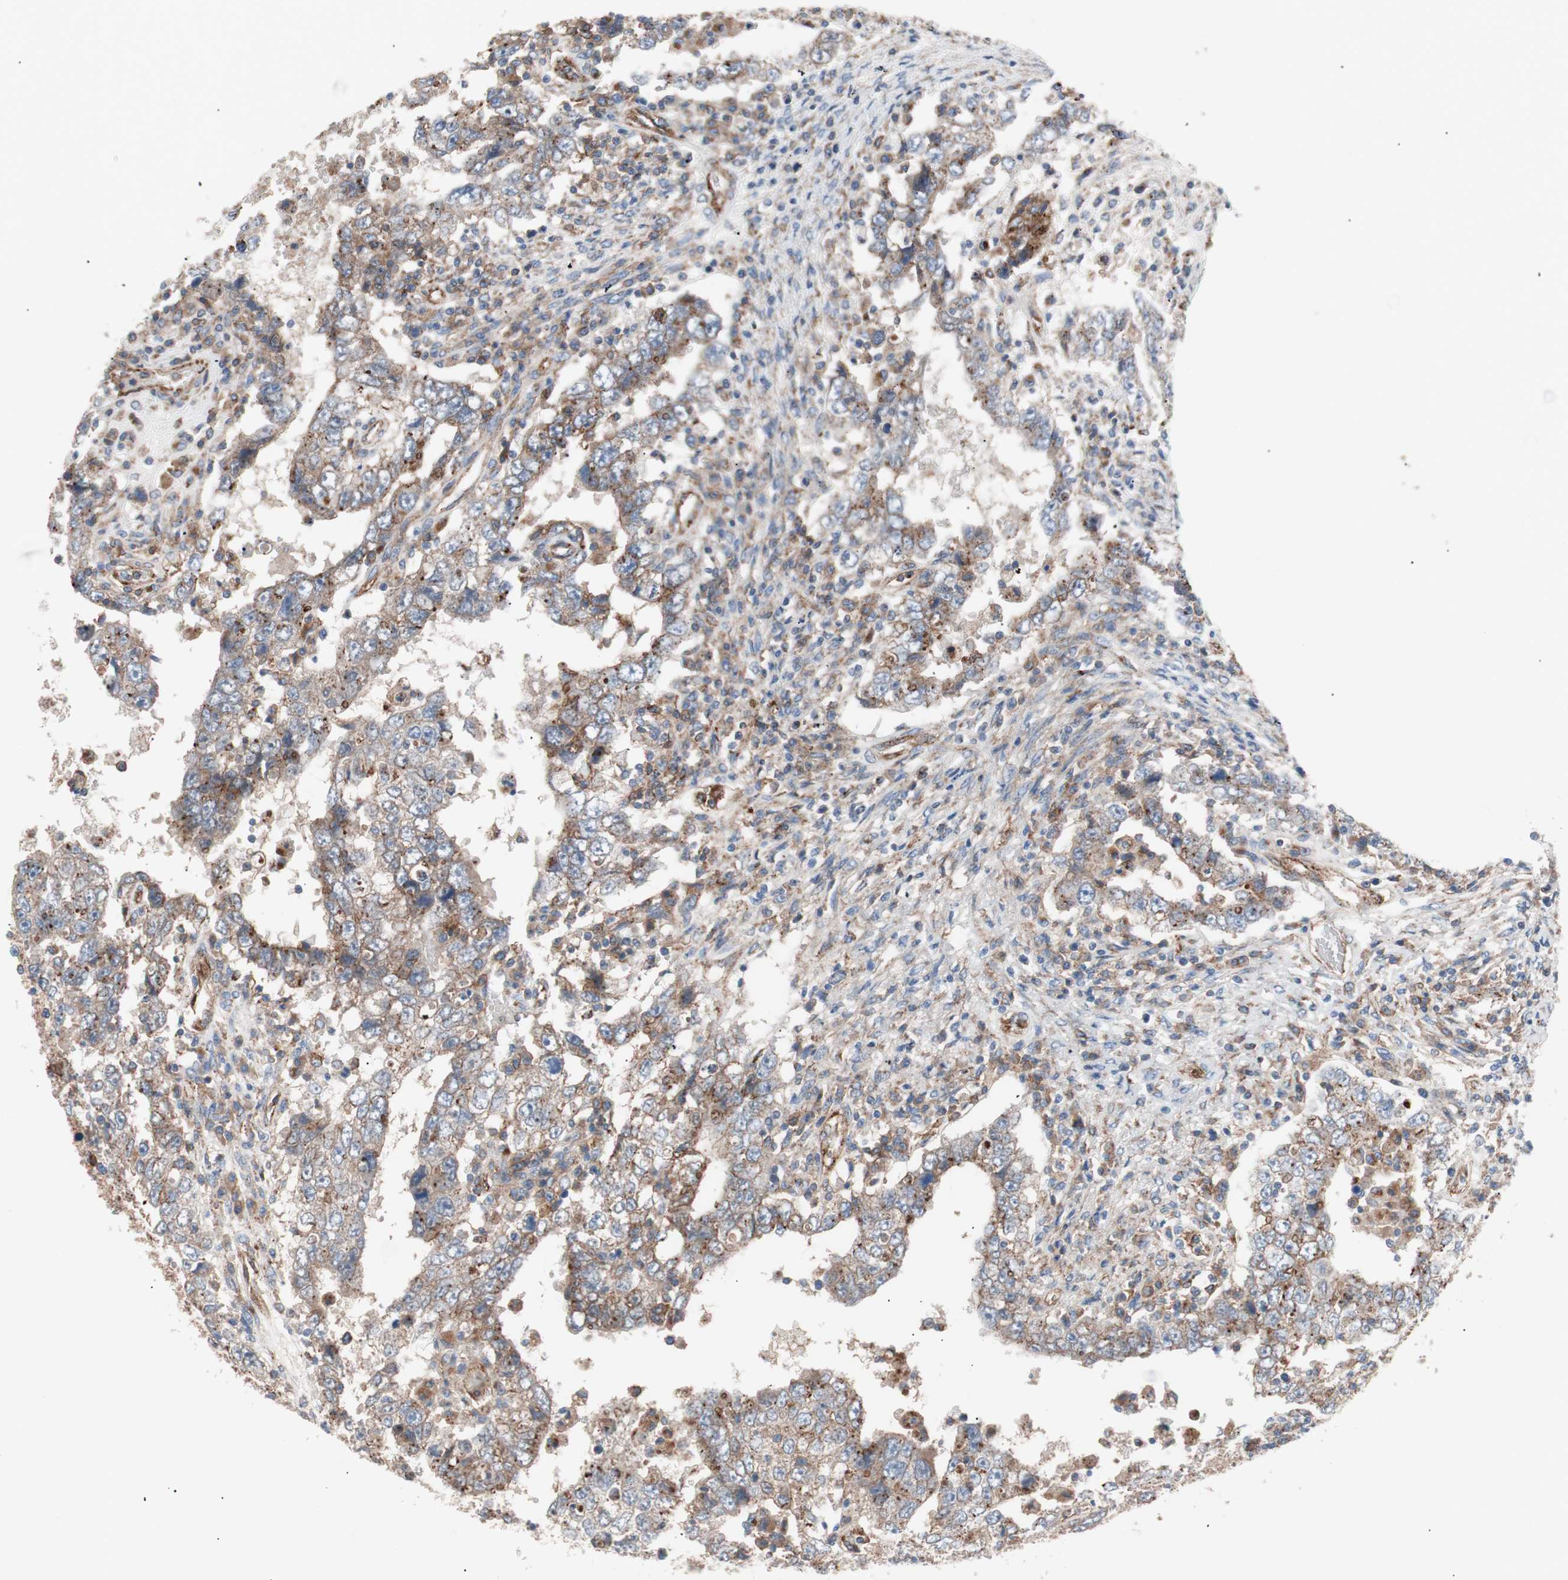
{"staining": {"intensity": "moderate", "quantity": ">75%", "location": "cytoplasmic/membranous"}, "tissue": "testis cancer", "cell_type": "Tumor cells", "image_type": "cancer", "snomed": [{"axis": "morphology", "description": "Carcinoma, Embryonal, NOS"}, {"axis": "topography", "description": "Testis"}], "caption": "Testis cancer (embryonal carcinoma) tissue reveals moderate cytoplasmic/membranous staining in about >75% of tumor cells, visualized by immunohistochemistry.", "gene": "FLOT2", "patient": {"sex": "male", "age": 26}}